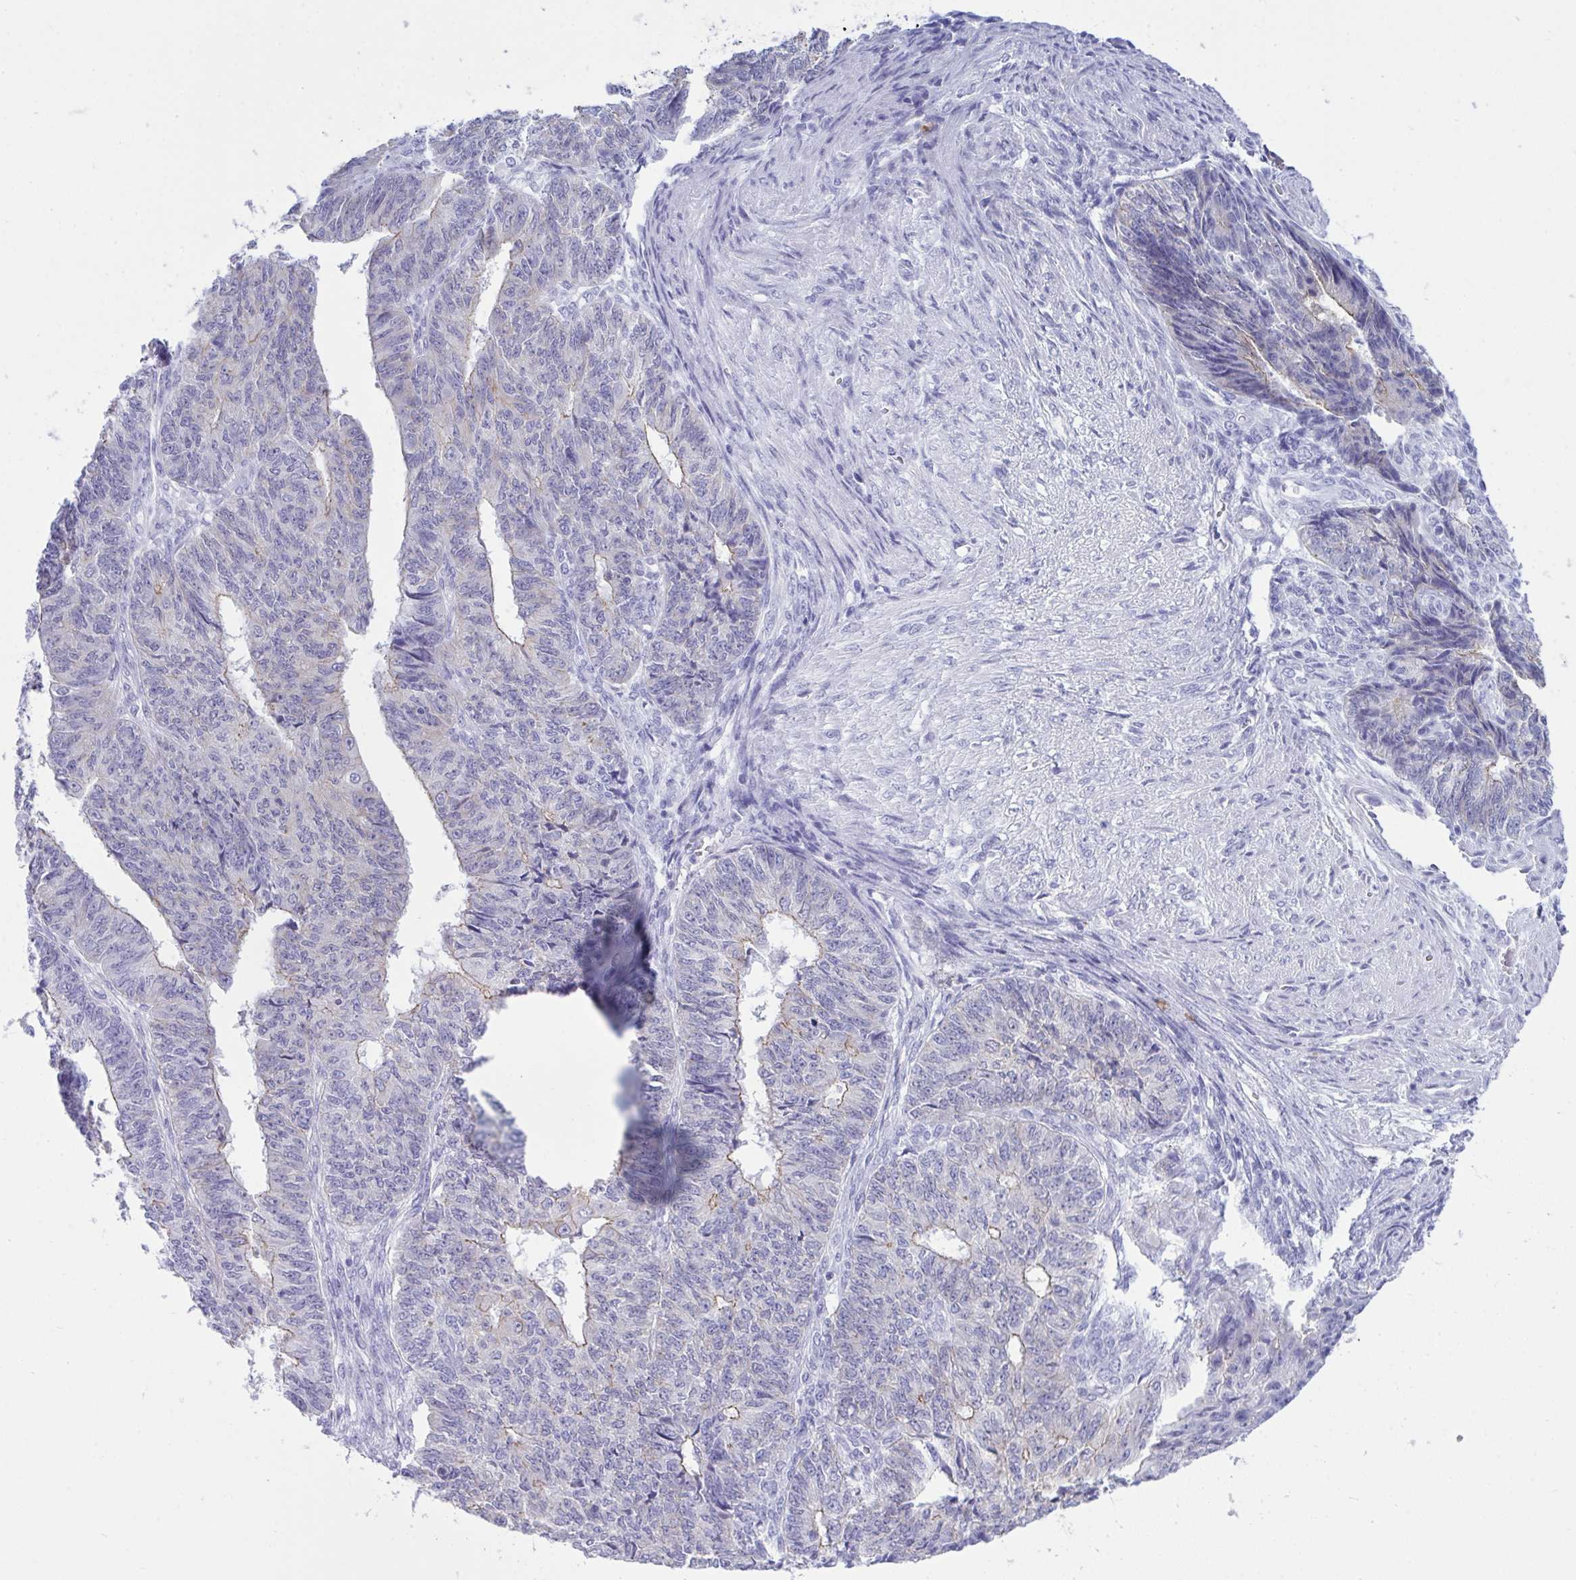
{"staining": {"intensity": "weak", "quantity": "<25%", "location": "cytoplasmic/membranous"}, "tissue": "endometrial cancer", "cell_type": "Tumor cells", "image_type": "cancer", "snomed": [{"axis": "morphology", "description": "Adenocarcinoma, NOS"}, {"axis": "topography", "description": "Endometrium"}], "caption": "Immunohistochemical staining of adenocarcinoma (endometrial) reveals no significant positivity in tumor cells.", "gene": "GLB1L2", "patient": {"sex": "female", "age": 32}}